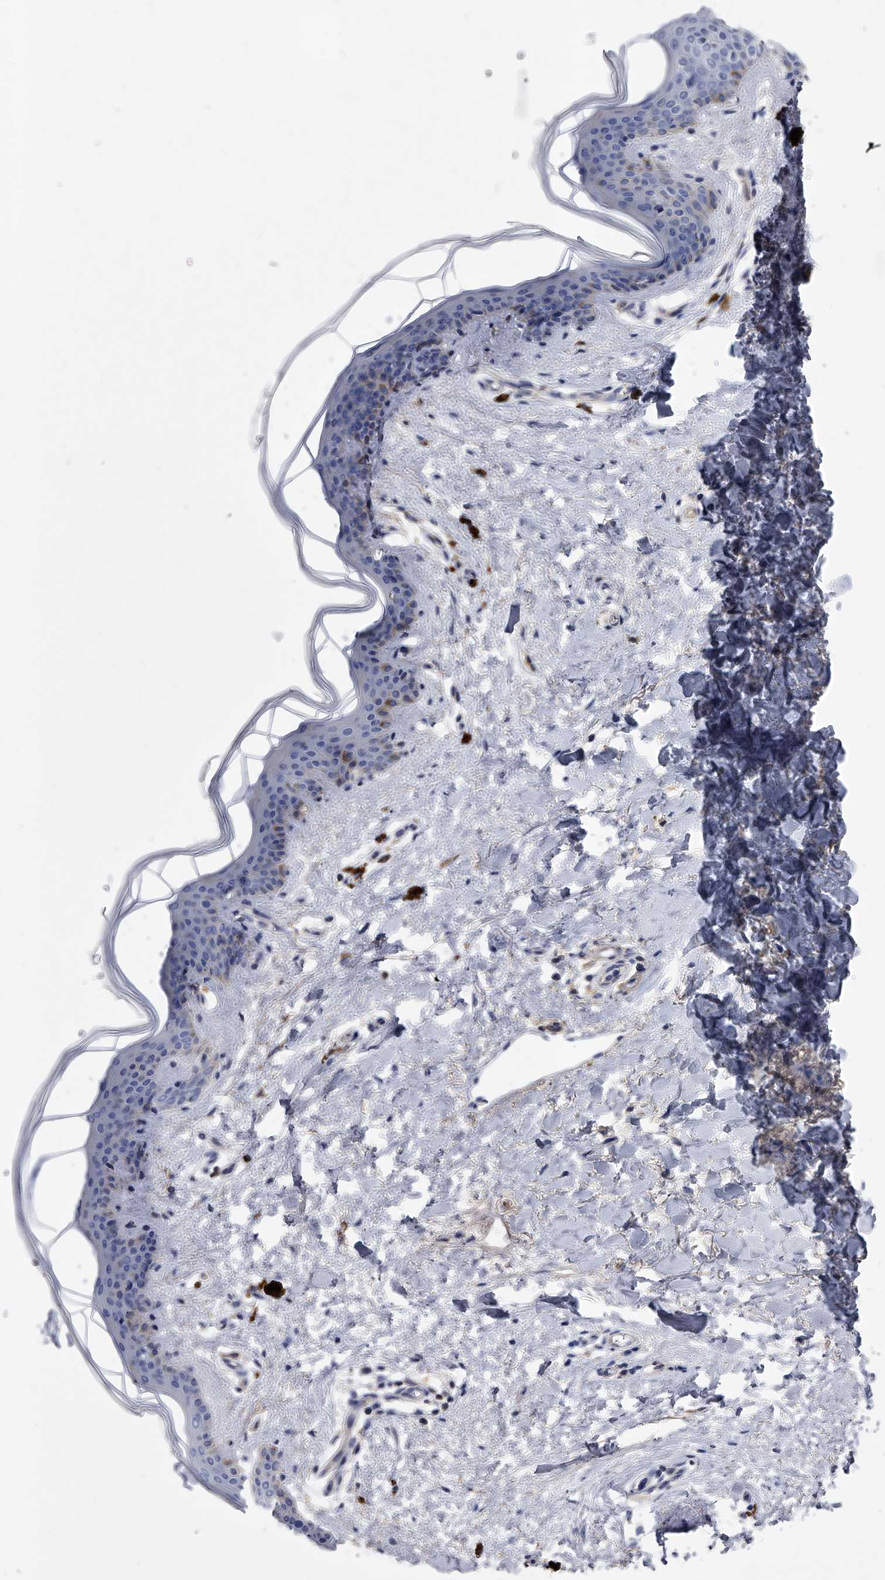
{"staining": {"intensity": "negative", "quantity": "none", "location": "none"}, "tissue": "skin", "cell_type": "Fibroblasts", "image_type": "normal", "snomed": [{"axis": "morphology", "description": "Normal tissue, NOS"}, {"axis": "topography", "description": "Skin"}], "caption": "High magnification brightfield microscopy of normal skin stained with DAB (3,3'-diaminobenzidine) (brown) and counterstained with hematoxylin (blue): fibroblasts show no significant positivity. (Immunohistochemistry, brightfield microscopy, high magnification).", "gene": "EFCAB7", "patient": {"sex": "female", "age": 46}}